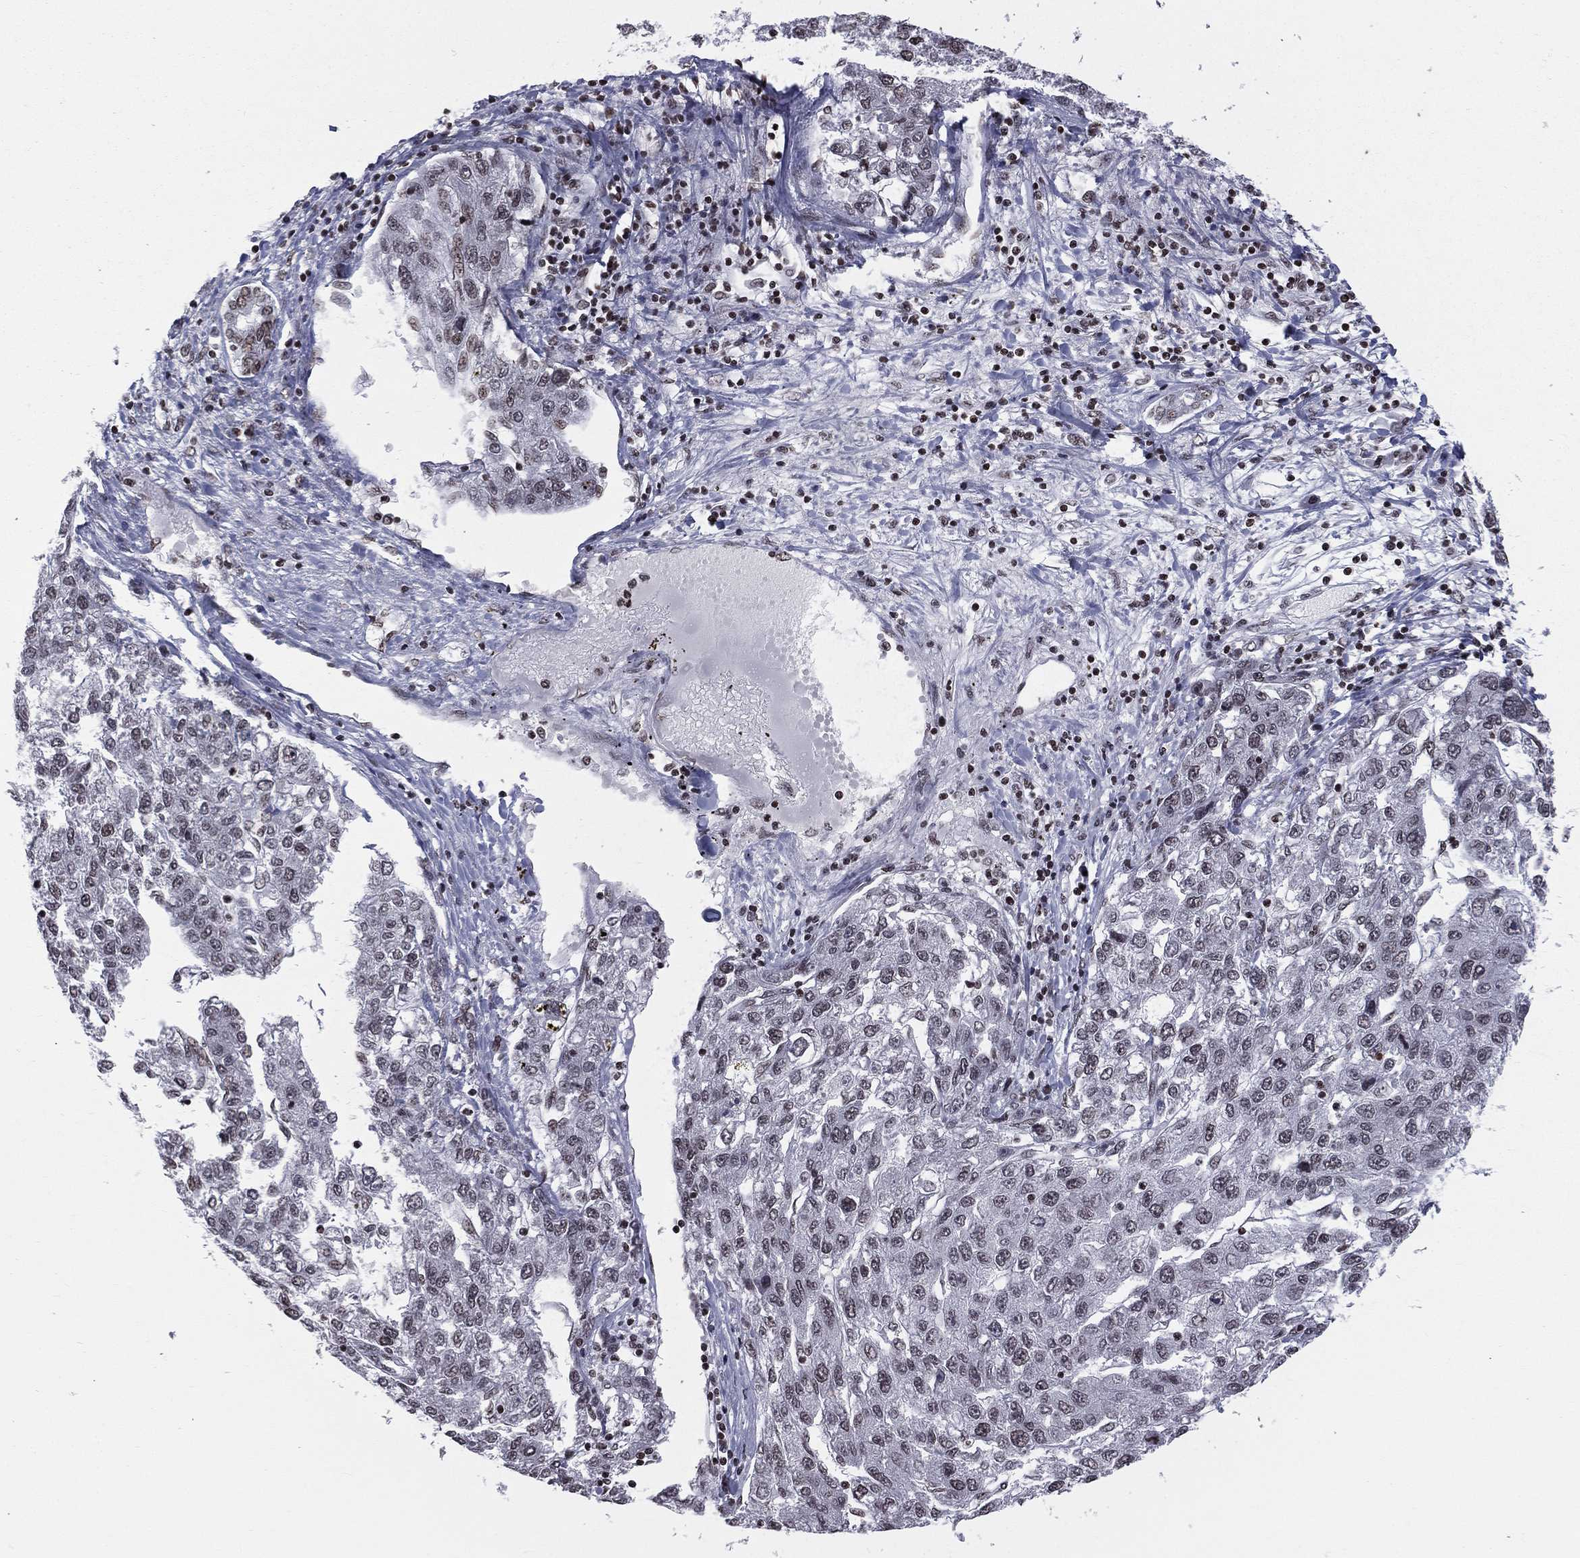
{"staining": {"intensity": "weak", "quantity": "25%-75%", "location": "nuclear"}, "tissue": "liver cancer", "cell_type": "Tumor cells", "image_type": "cancer", "snomed": [{"axis": "morphology", "description": "Carcinoma, Hepatocellular, NOS"}, {"axis": "topography", "description": "Liver"}], "caption": "Immunohistochemistry of liver hepatocellular carcinoma shows low levels of weak nuclear staining in about 25%-75% of tumor cells.", "gene": "RFX7", "patient": {"sex": "male", "age": 56}}